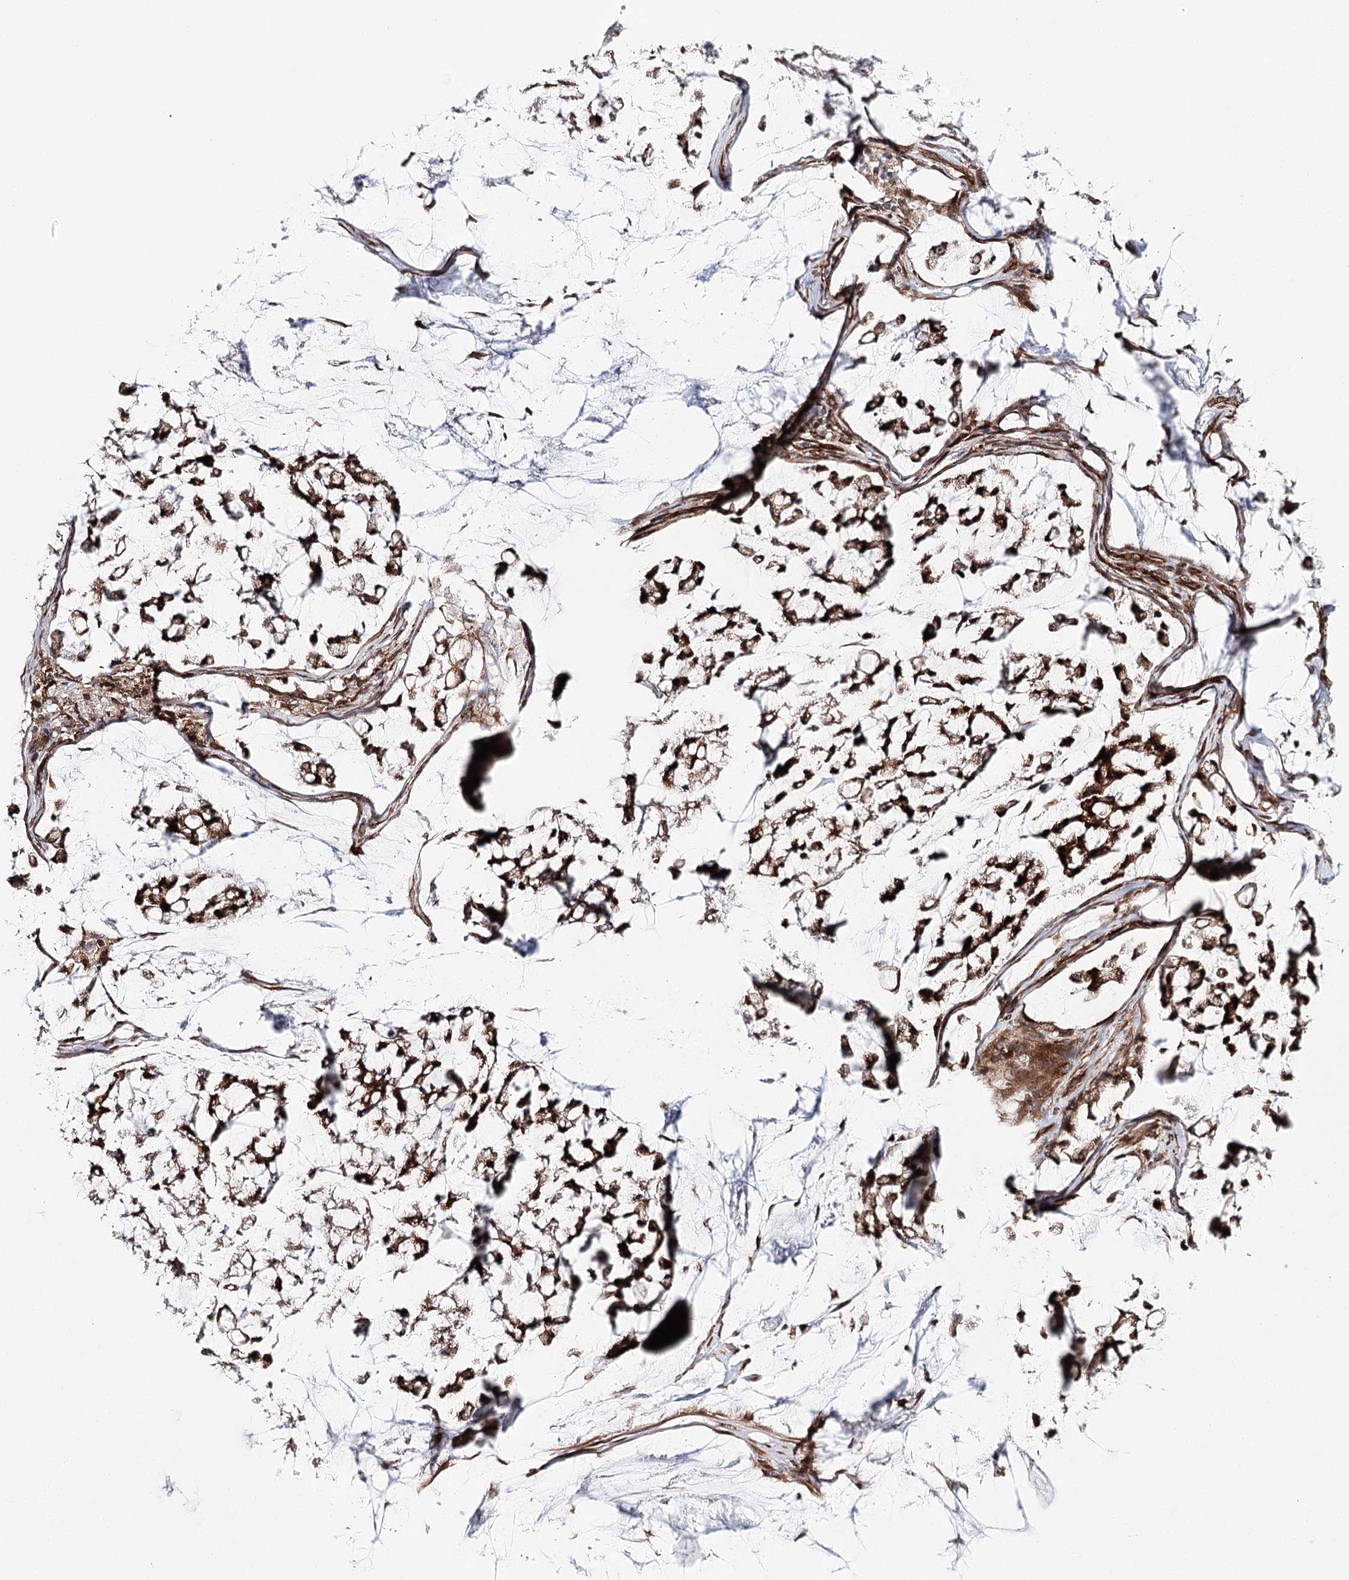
{"staining": {"intensity": "strong", "quantity": ">75%", "location": "cytoplasmic/membranous"}, "tissue": "stomach cancer", "cell_type": "Tumor cells", "image_type": "cancer", "snomed": [{"axis": "morphology", "description": "Adenocarcinoma, NOS"}, {"axis": "topography", "description": "Stomach, lower"}], "caption": "Stomach cancer (adenocarcinoma) was stained to show a protein in brown. There is high levels of strong cytoplasmic/membranous positivity in approximately >75% of tumor cells.", "gene": "MKNK1", "patient": {"sex": "male", "age": 67}}